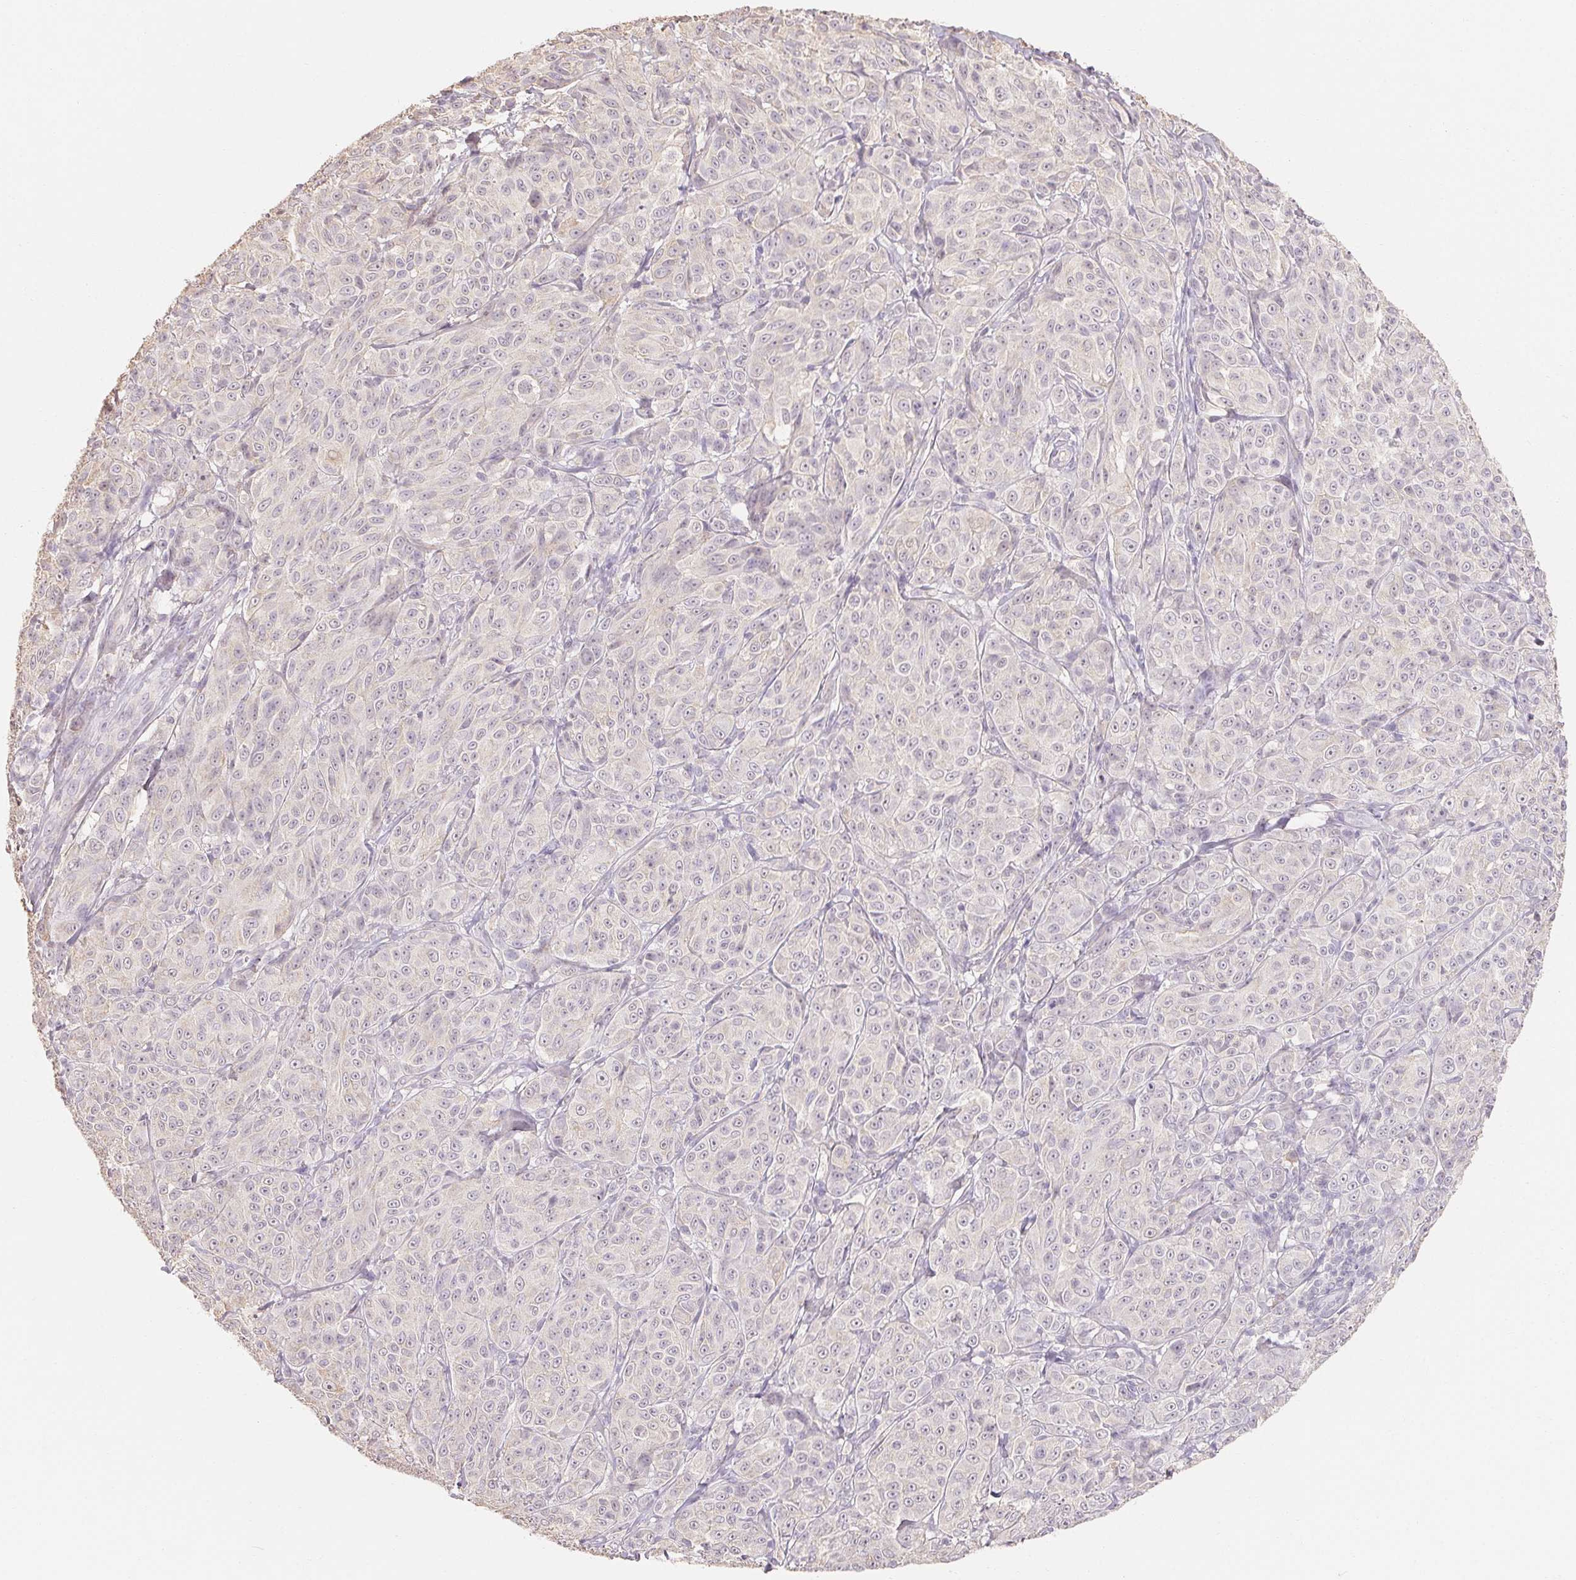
{"staining": {"intensity": "negative", "quantity": "none", "location": "none"}, "tissue": "melanoma", "cell_type": "Tumor cells", "image_type": "cancer", "snomed": [{"axis": "morphology", "description": "Malignant melanoma, NOS"}, {"axis": "topography", "description": "Skin"}], "caption": "High power microscopy histopathology image of an IHC photomicrograph of malignant melanoma, revealing no significant expression in tumor cells. (DAB (3,3'-diaminobenzidine) immunohistochemistry with hematoxylin counter stain).", "gene": "MAP7D2", "patient": {"sex": "male", "age": 89}}